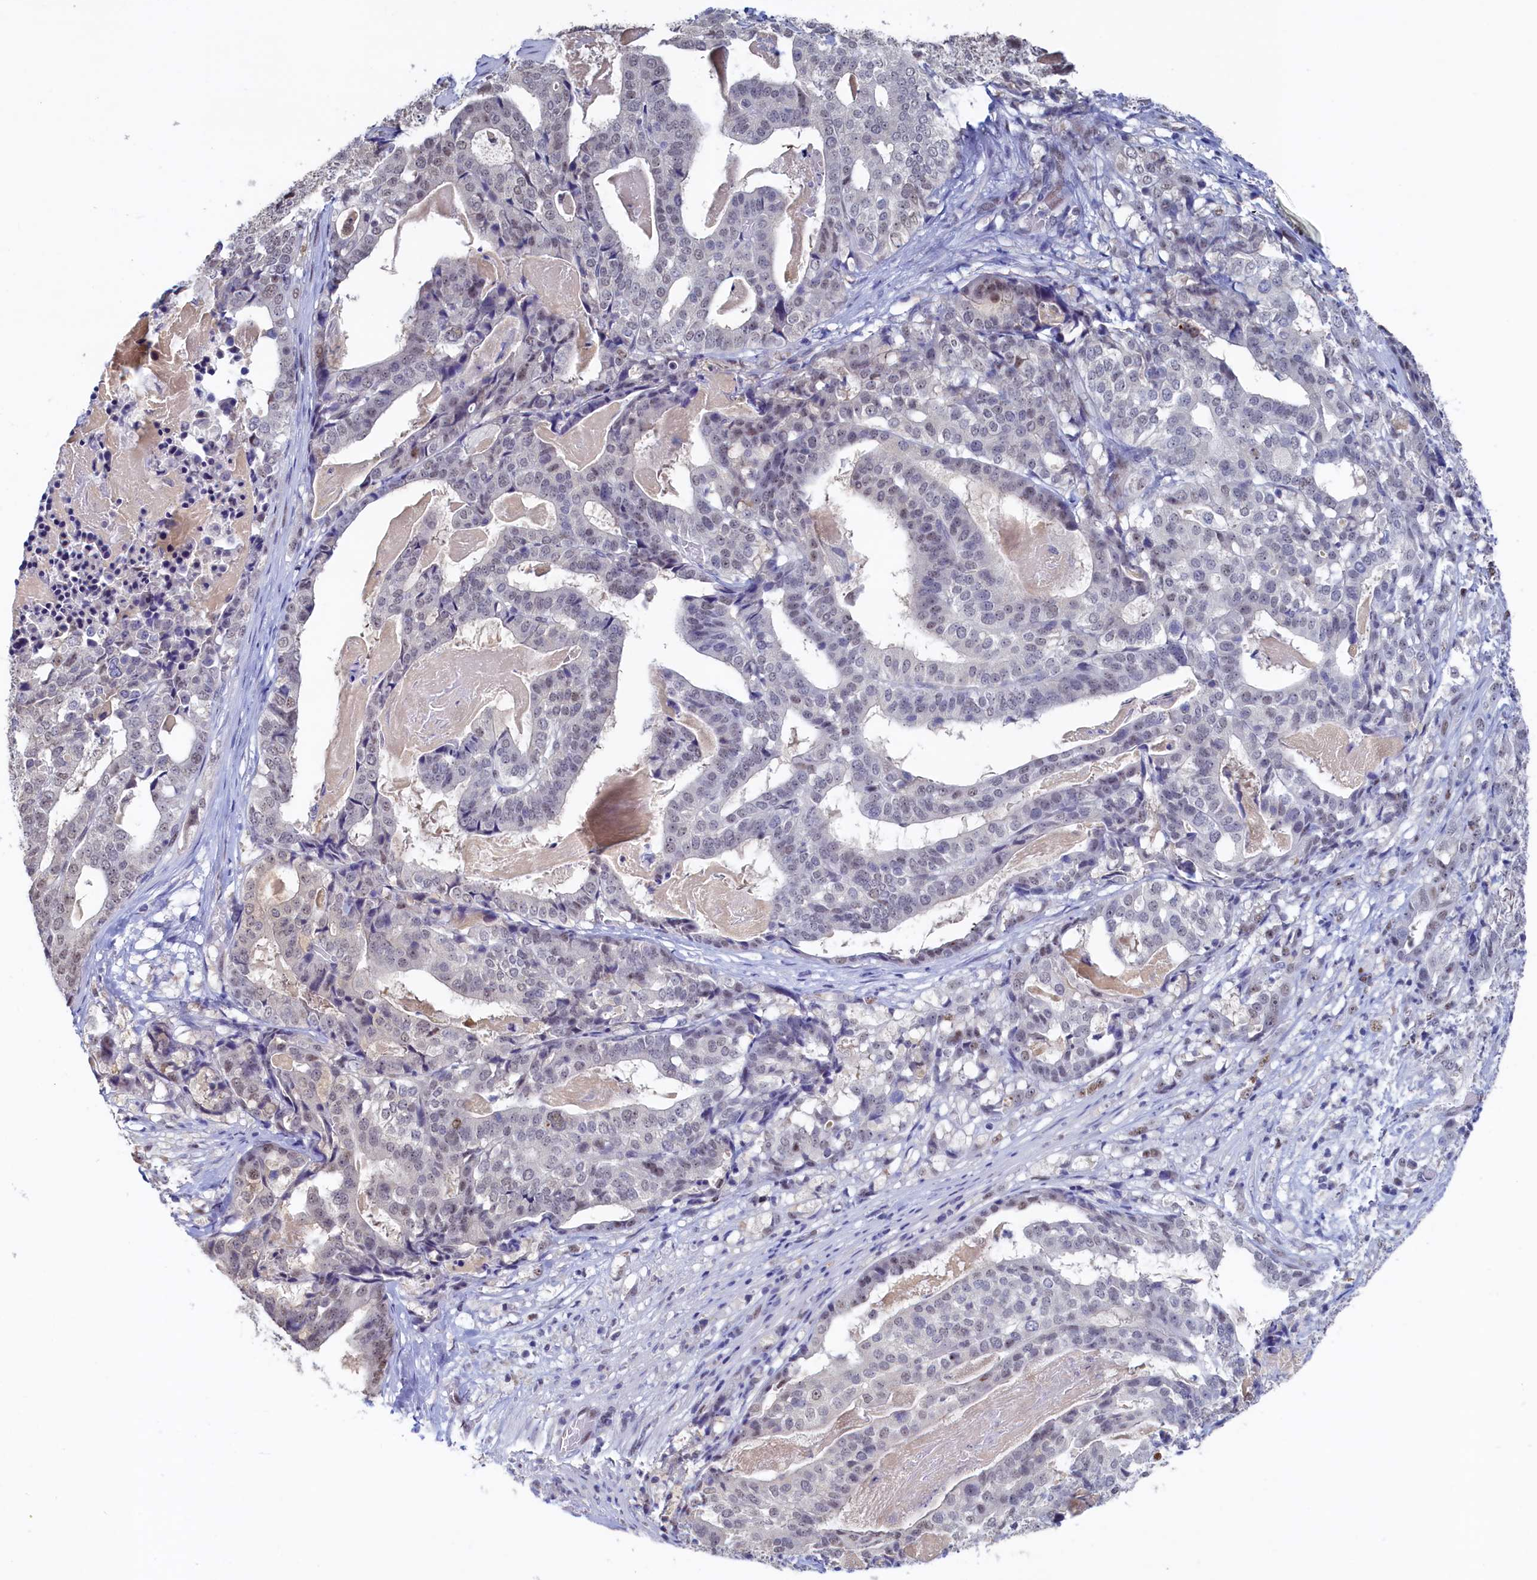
{"staining": {"intensity": "weak", "quantity": "<25%", "location": "nuclear"}, "tissue": "stomach cancer", "cell_type": "Tumor cells", "image_type": "cancer", "snomed": [{"axis": "morphology", "description": "Adenocarcinoma, NOS"}, {"axis": "topography", "description": "Stomach"}], "caption": "A high-resolution photomicrograph shows IHC staining of stomach cancer, which displays no significant positivity in tumor cells.", "gene": "MOSPD3", "patient": {"sex": "male", "age": 48}}